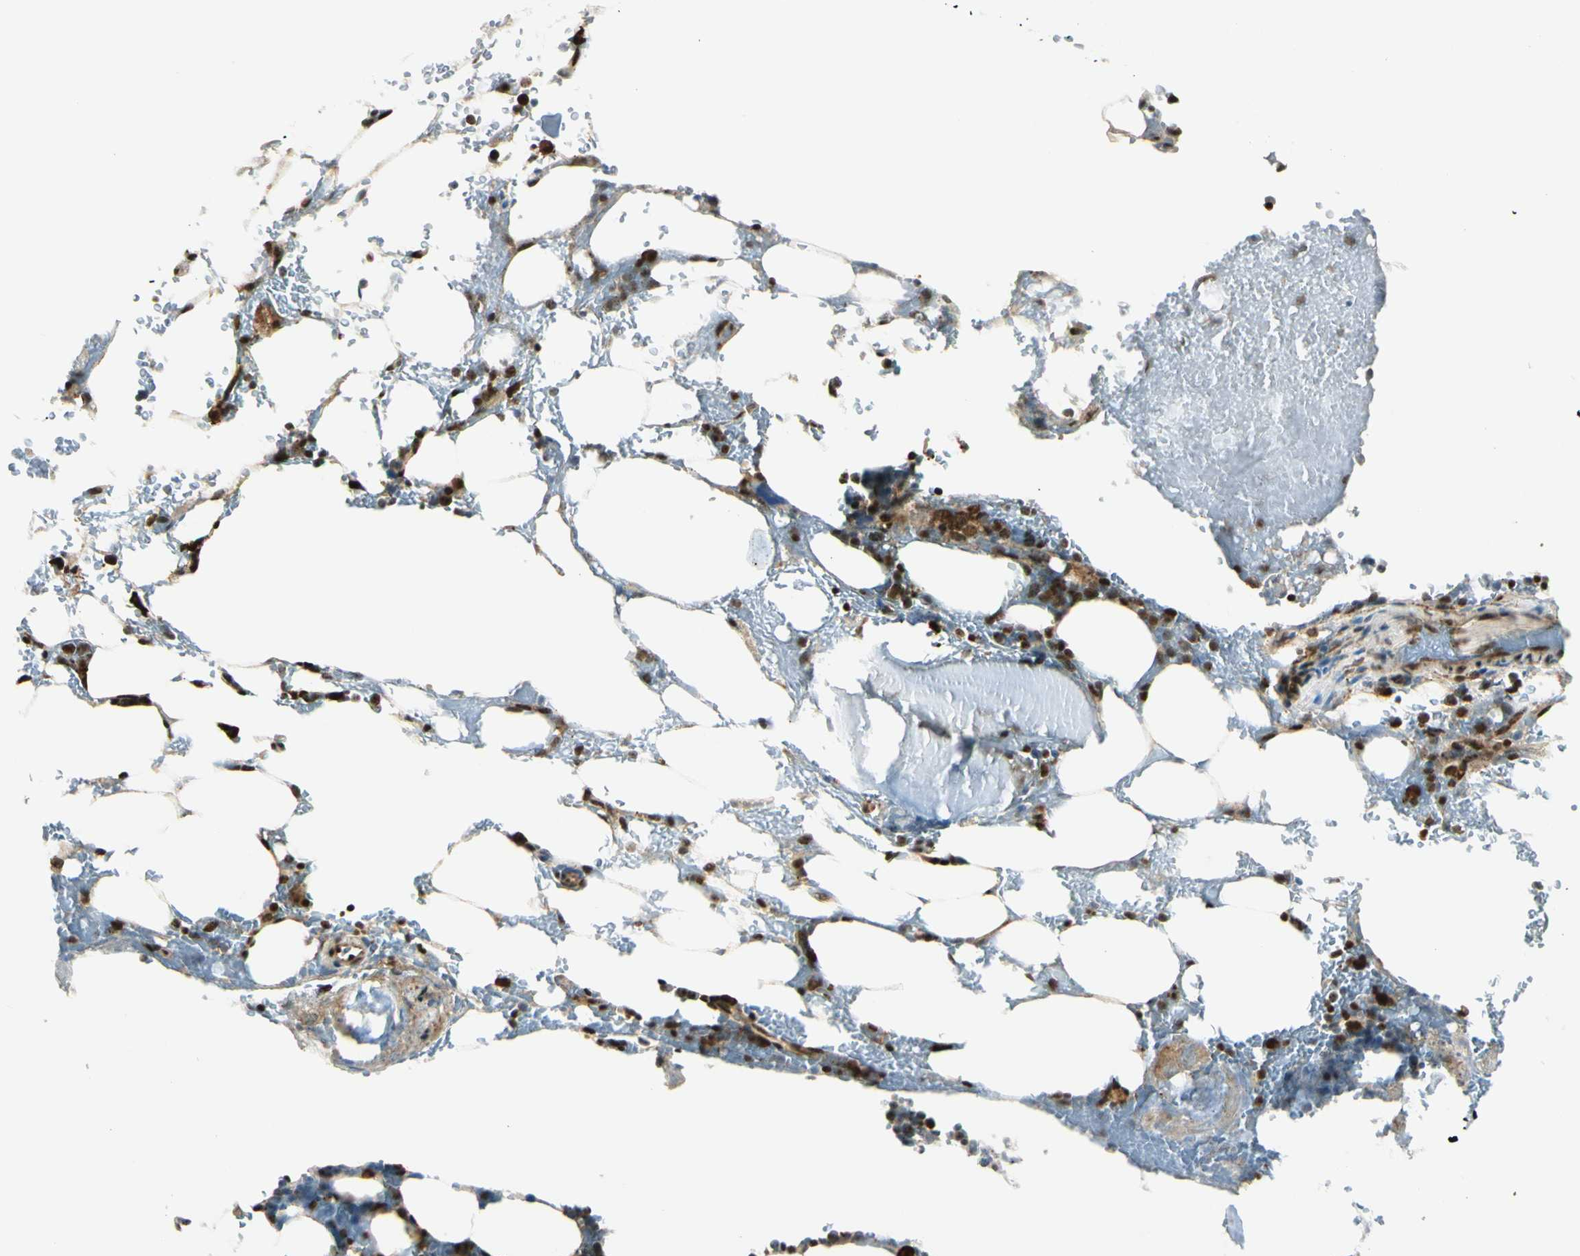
{"staining": {"intensity": "strong", "quantity": "25%-75%", "location": "nuclear"}, "tissue": "bone marrow", "cell_type": "Hematopoietic cells", "image_type": "normal", "snomed": [{"axis": "morphology", "description": "Normal tissue, NOS"}, {"axis": "topography", "description": "Bone marrow"}], "caption": "A brown stain labels strong nuclear expression of a protein in hematopoietic cells of unremarkable human bone marrow. Using DAB (brown) and hematoxylin (blue) stains, captured at high magnification using brightfield microscopy.", "gene": "DAXX", "patient": {"sex": "female", "age": 73}}